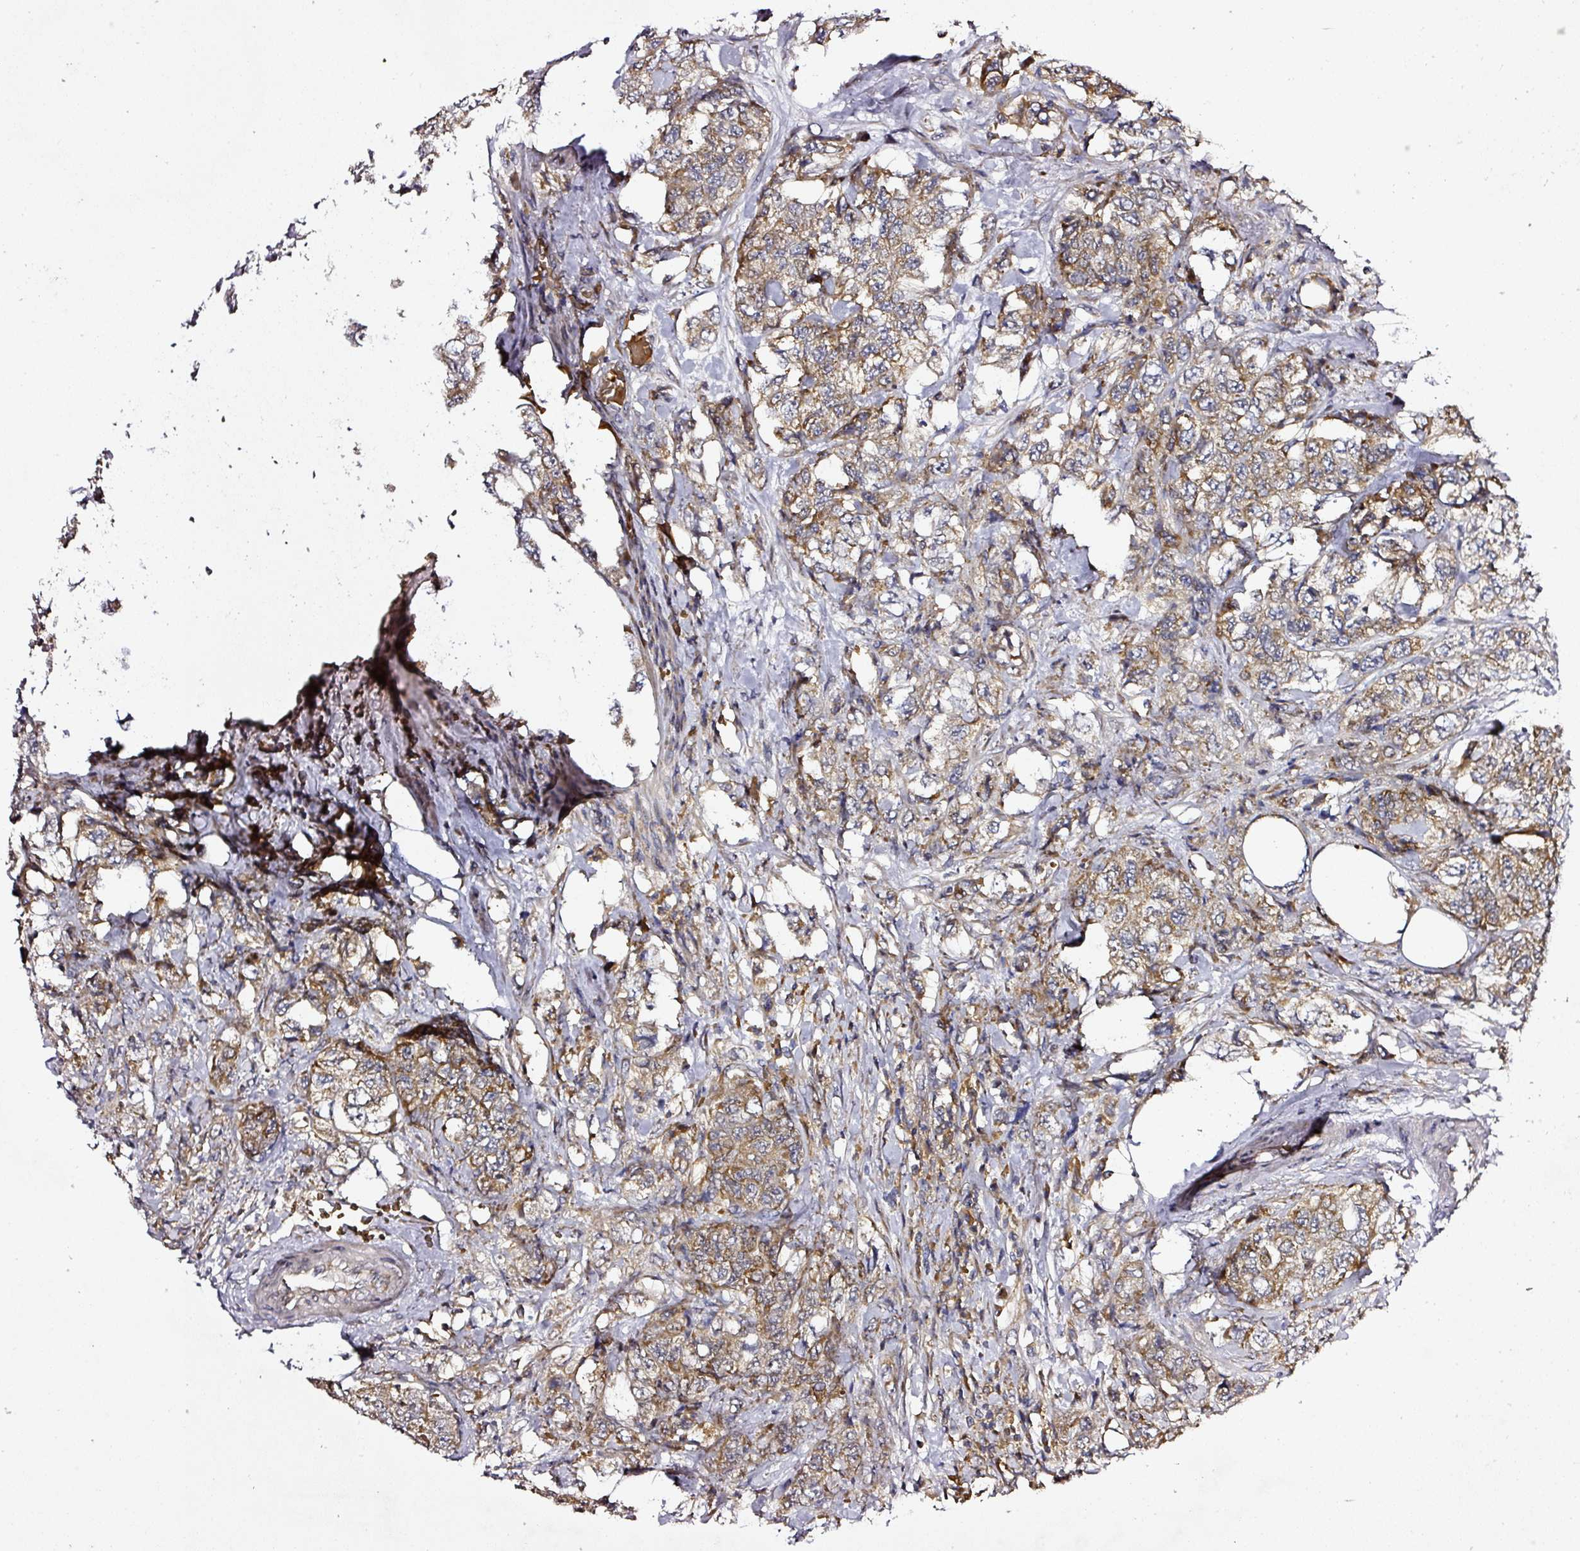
{"staining": {"intensity": "moderate", "quantity": ">75%", "location": "cytoplasmic/membranous"}, "tissue": "urothelial cancer", "cell_type": "Tumor cells", "image_type": "cancer", "snomed": [{"axis": "morphology", "description": "Urothelial carcinoma, High grade"}, {"axis": "topography", "description": "Urinary bladder"}], "caption": "An IHC histopathology image of tumor tissue is shown. Protein staining in brown highlights moderate cytoplasmic/membranous positivity in high-grade urothelial carcinoma within tumor cells.", "gene": "ZNF513", "patient": {"sex": "female", "age": 78}}